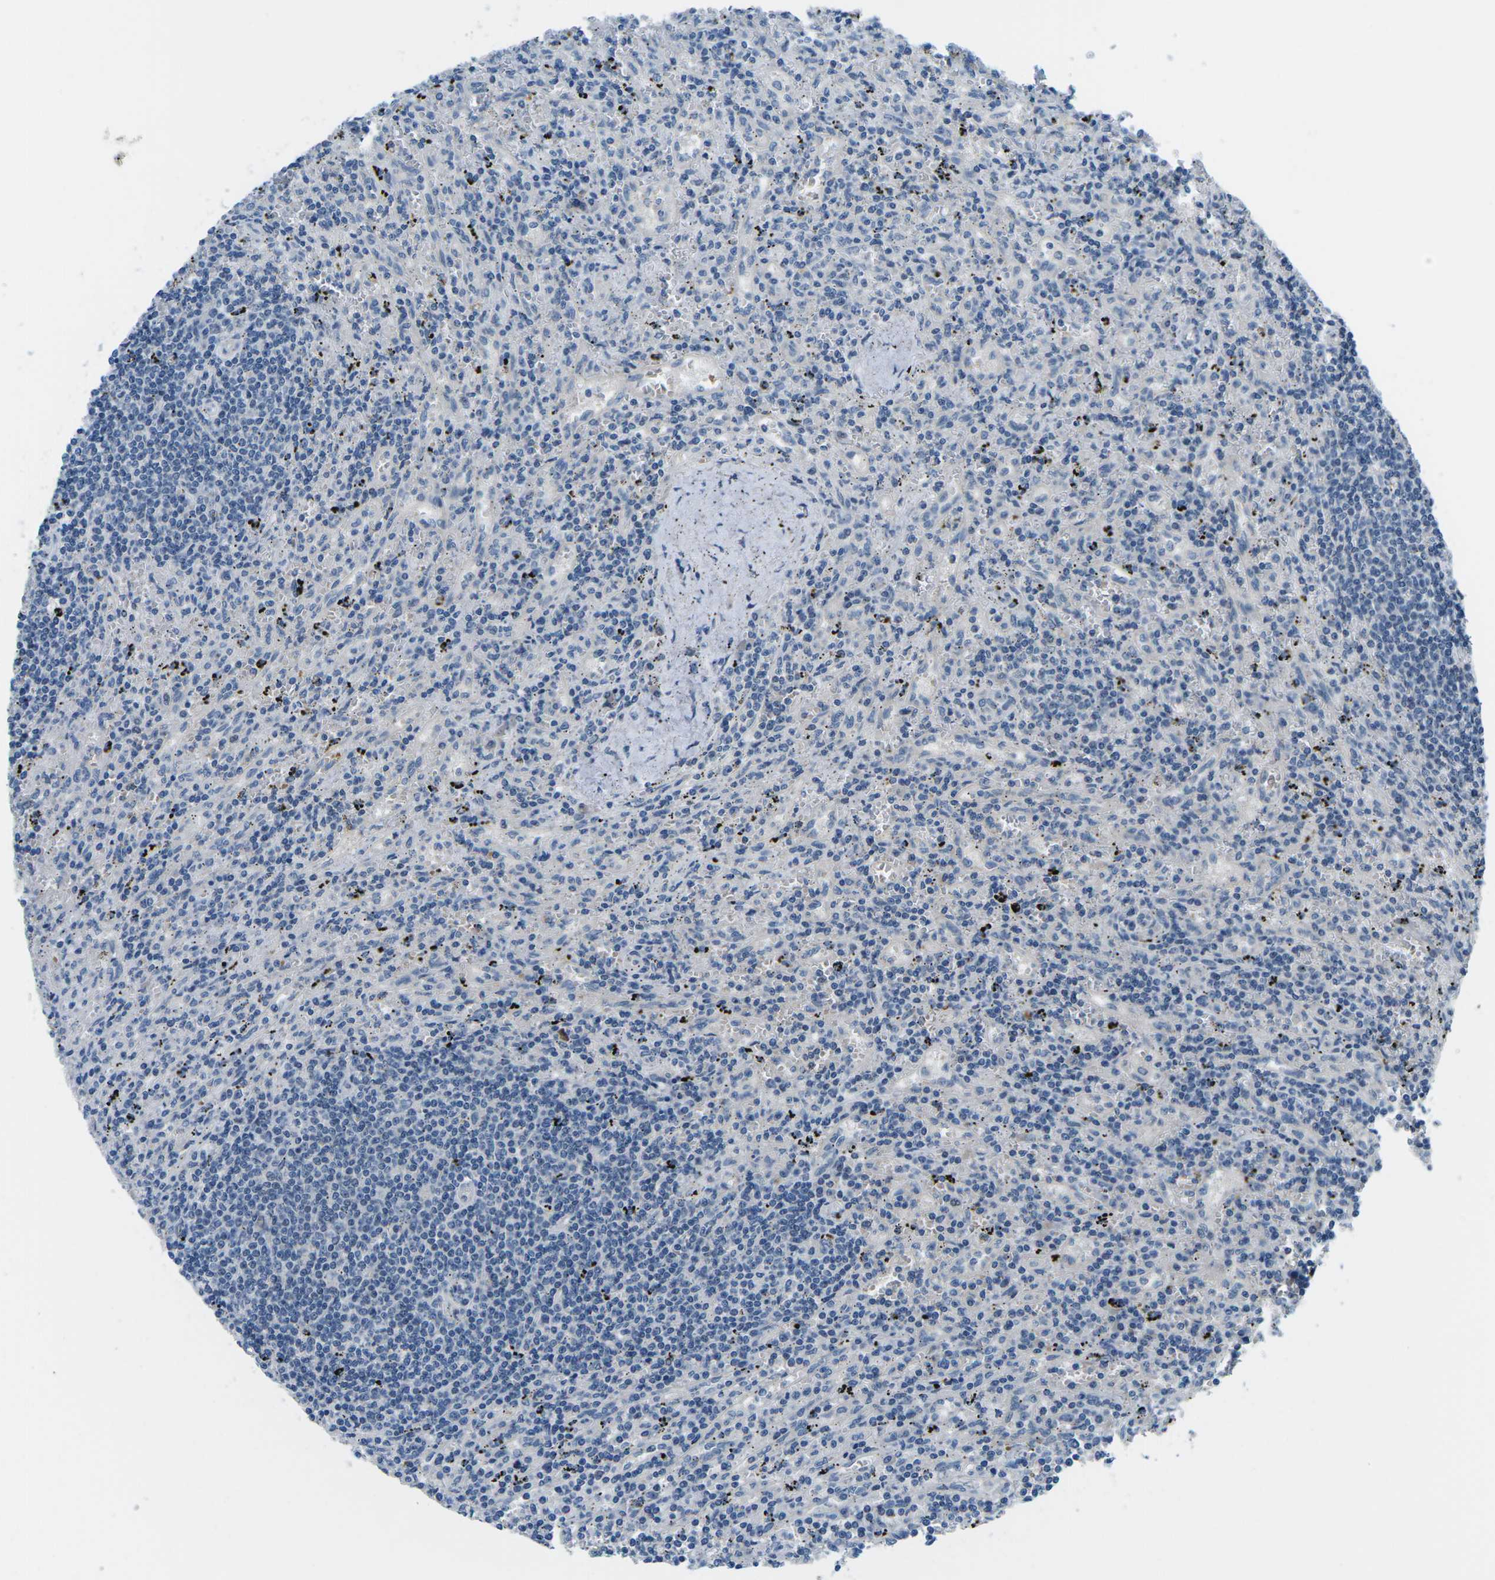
{"staining": {"intensity": "negative", "quantity": "none", "location": "none"}, "tissue": "lymphoma", "cell_type": "Tumor cells", "image_type": "cancer", "snomed": [{"axis": "morphology", "description": "Malignant lymphoma, non-Hodgkin's type, Low grade"}, {"axis": "topography", "description": "Spleen"}], "caption": "There is no significant expression in tumor cells of malignant lymphoma, non-Hodgkin's type (low-grade). (DAB (3,3'-diaminobenzidine) immunohistochemistry visualized using brightfield microscopy, high magnification).", "gene": "CTNND1", "patient": {"sex": "male", "age": 76}}